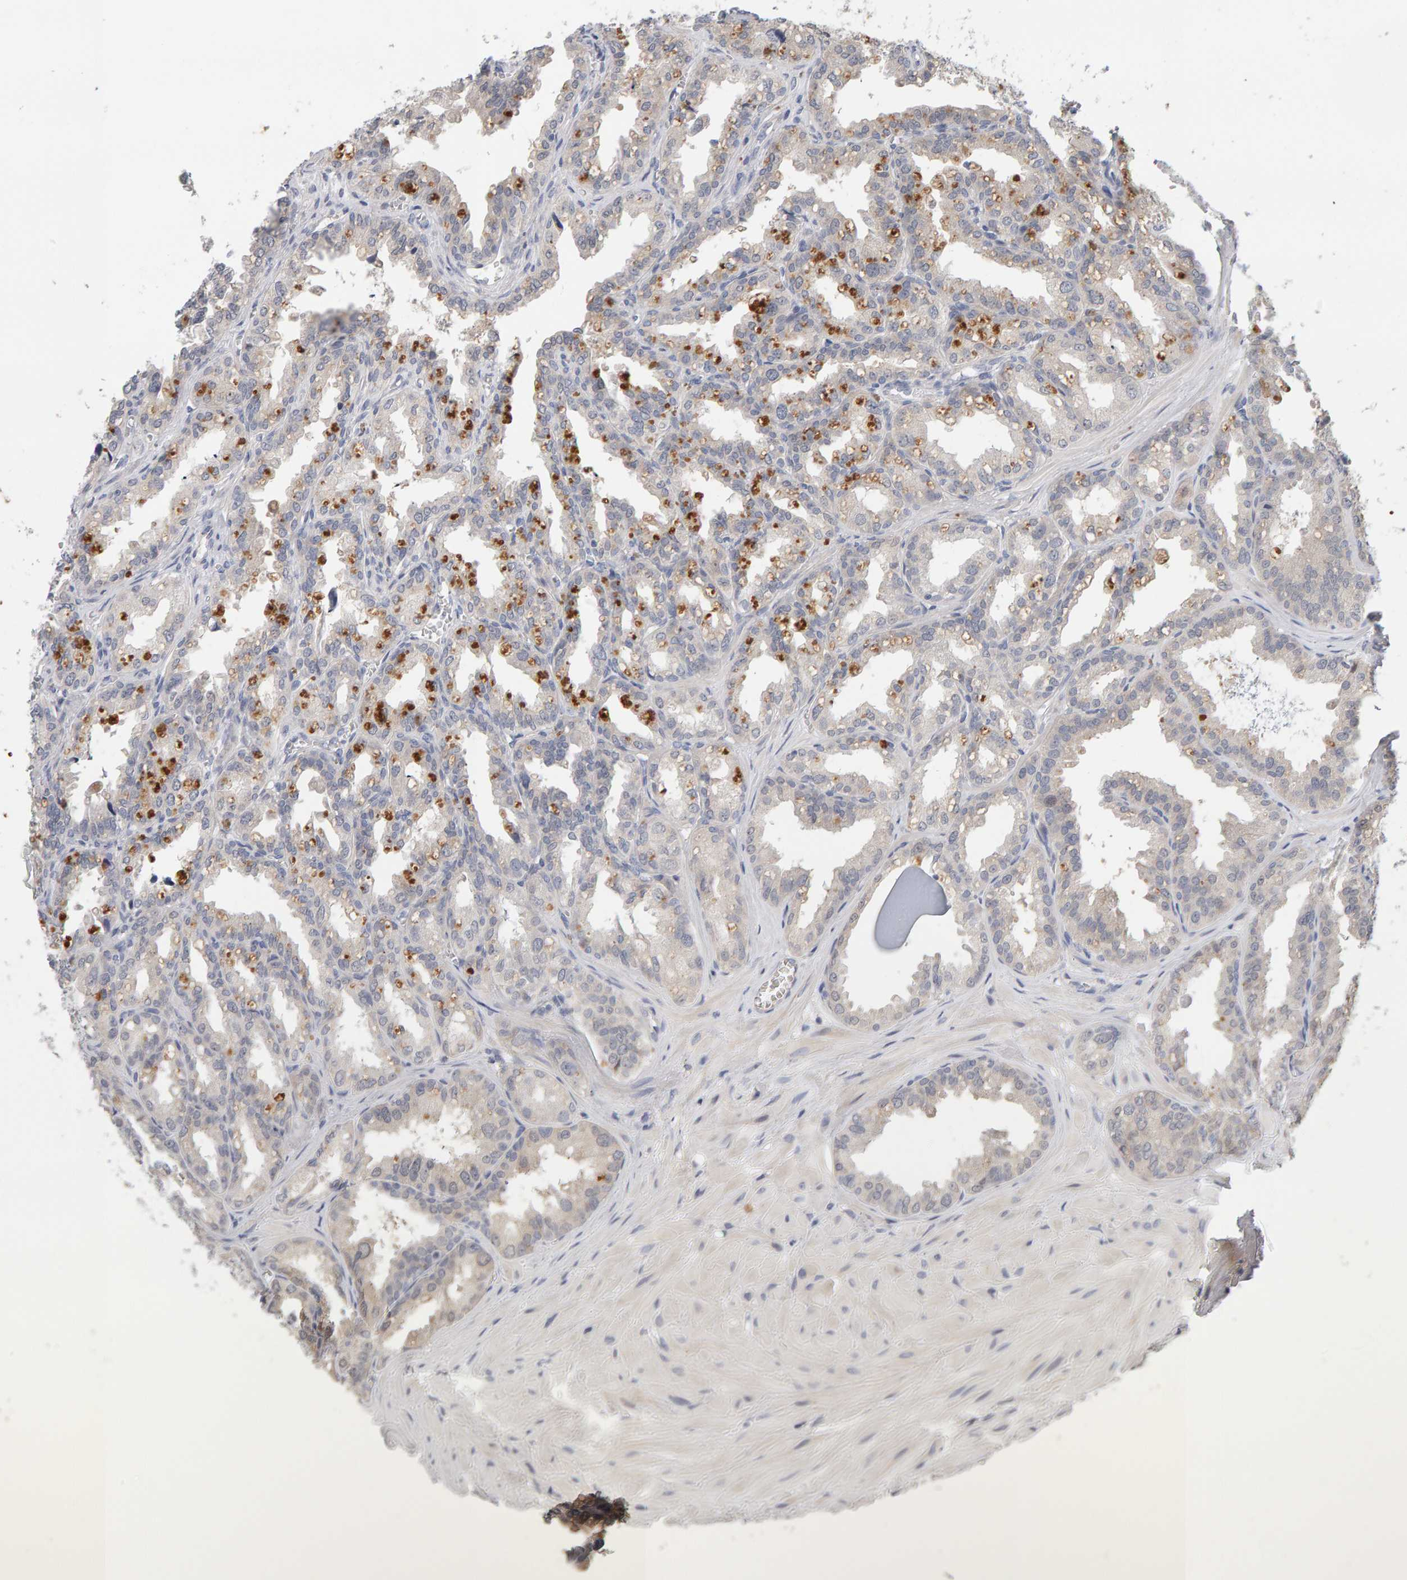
{"staining": {"intensity": "negative", "quantity": "none", "location": "none"}, "tissue": "seminal vesicle", "cell_type": "Glandular cells", "image_type": "normal", "snomed": [{"axis": "morphology", "description": "Normal tissue, NOS"}, {"axis": "topography", "description": "Prostate"}, {"axis": "topography", "description": "Seminal veicle"}], "caption": "The photomicrograph shows no staining of glandular cells in benign seminal vesicle. (DAB IHC visualized using brightfield microscopy, high magnification).", "gene": "GFUS", "patient": {"sex": "male", "age": 51}}